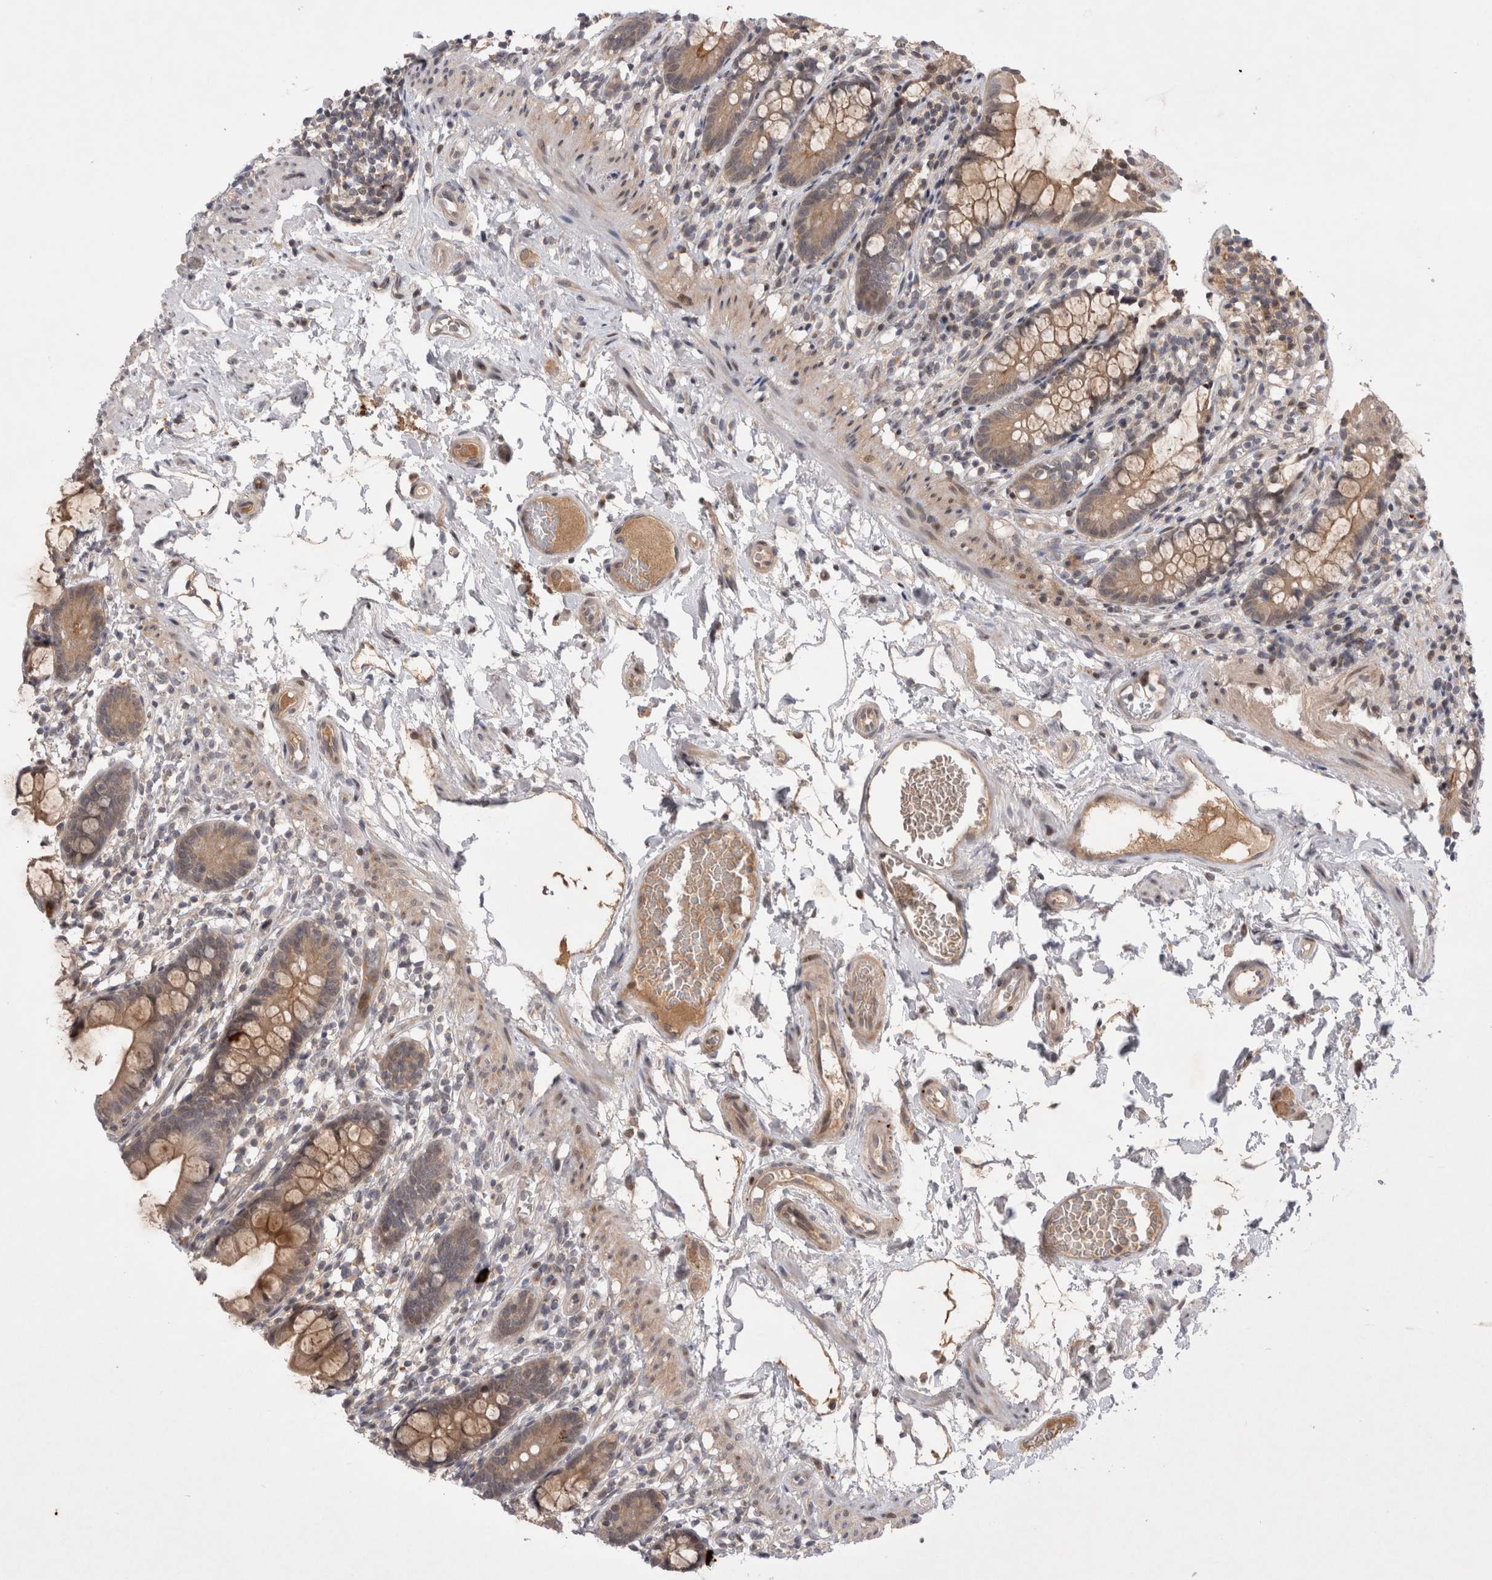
{"staining": {"intensity": "moderate", "quantity": ">75%", "location": "cytoplasmic/membranous"}, "tissue": "small intestine", "cell_type": "Glandular cells", "image_type": "normal", "snomed": [{"axis": "morphology", "description": "Normal tissue, NOS"}, {"axis": "topography", "description": "Small intestine"}], "caption": "Glandular cells display medium levels of moderate cytoplasmic/membranous expression in about >75% of cells in benign small intestine.", "gene": "PLEKHM1", "patient": {"sex": "female", "age": 84}}